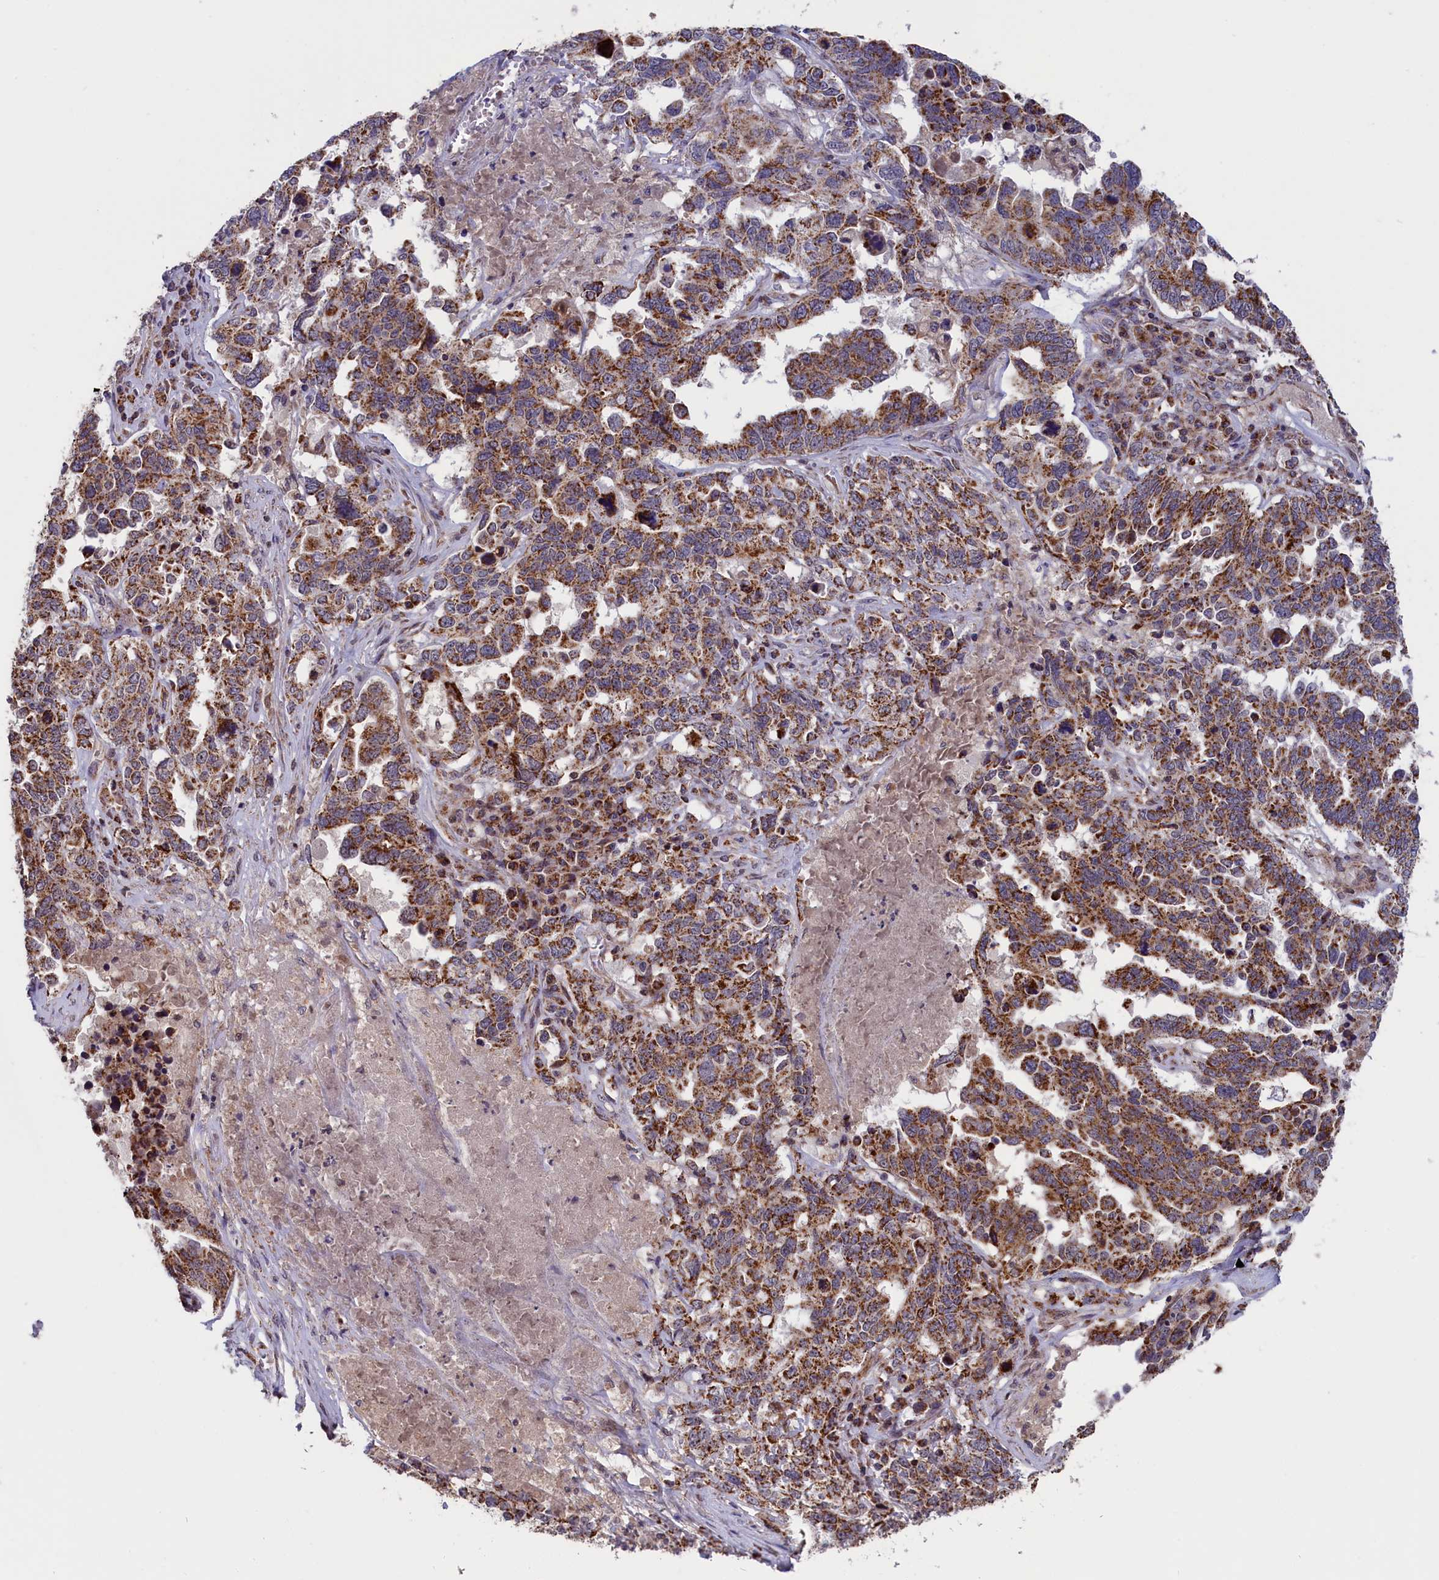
{"staining": {"intensity": "strong", "quantity": "25%-75%", "location": "cytoplasmic/membranous"}, "tissue": "ovarian cancer", "cell_type": "Tumor cells", "image_type": "cancer", "snomed": [{"axis": "morphology", "description": "Carcinoma, endometroid"}, {"axis": "topography", "description": "Ovary"}], "caption": "Protein staining of endometroid carcinoma (ovarian) tissue displays strong cytoplasmic/membranous expression in approximately 25%-75% of tumor cells. Using DAB (brown) and hematoxylin (blue) stains, captured at high magnification using brightfield microscopy.", "gene": "TIMM44", "patient": {"sex": "female", "age": 62}}